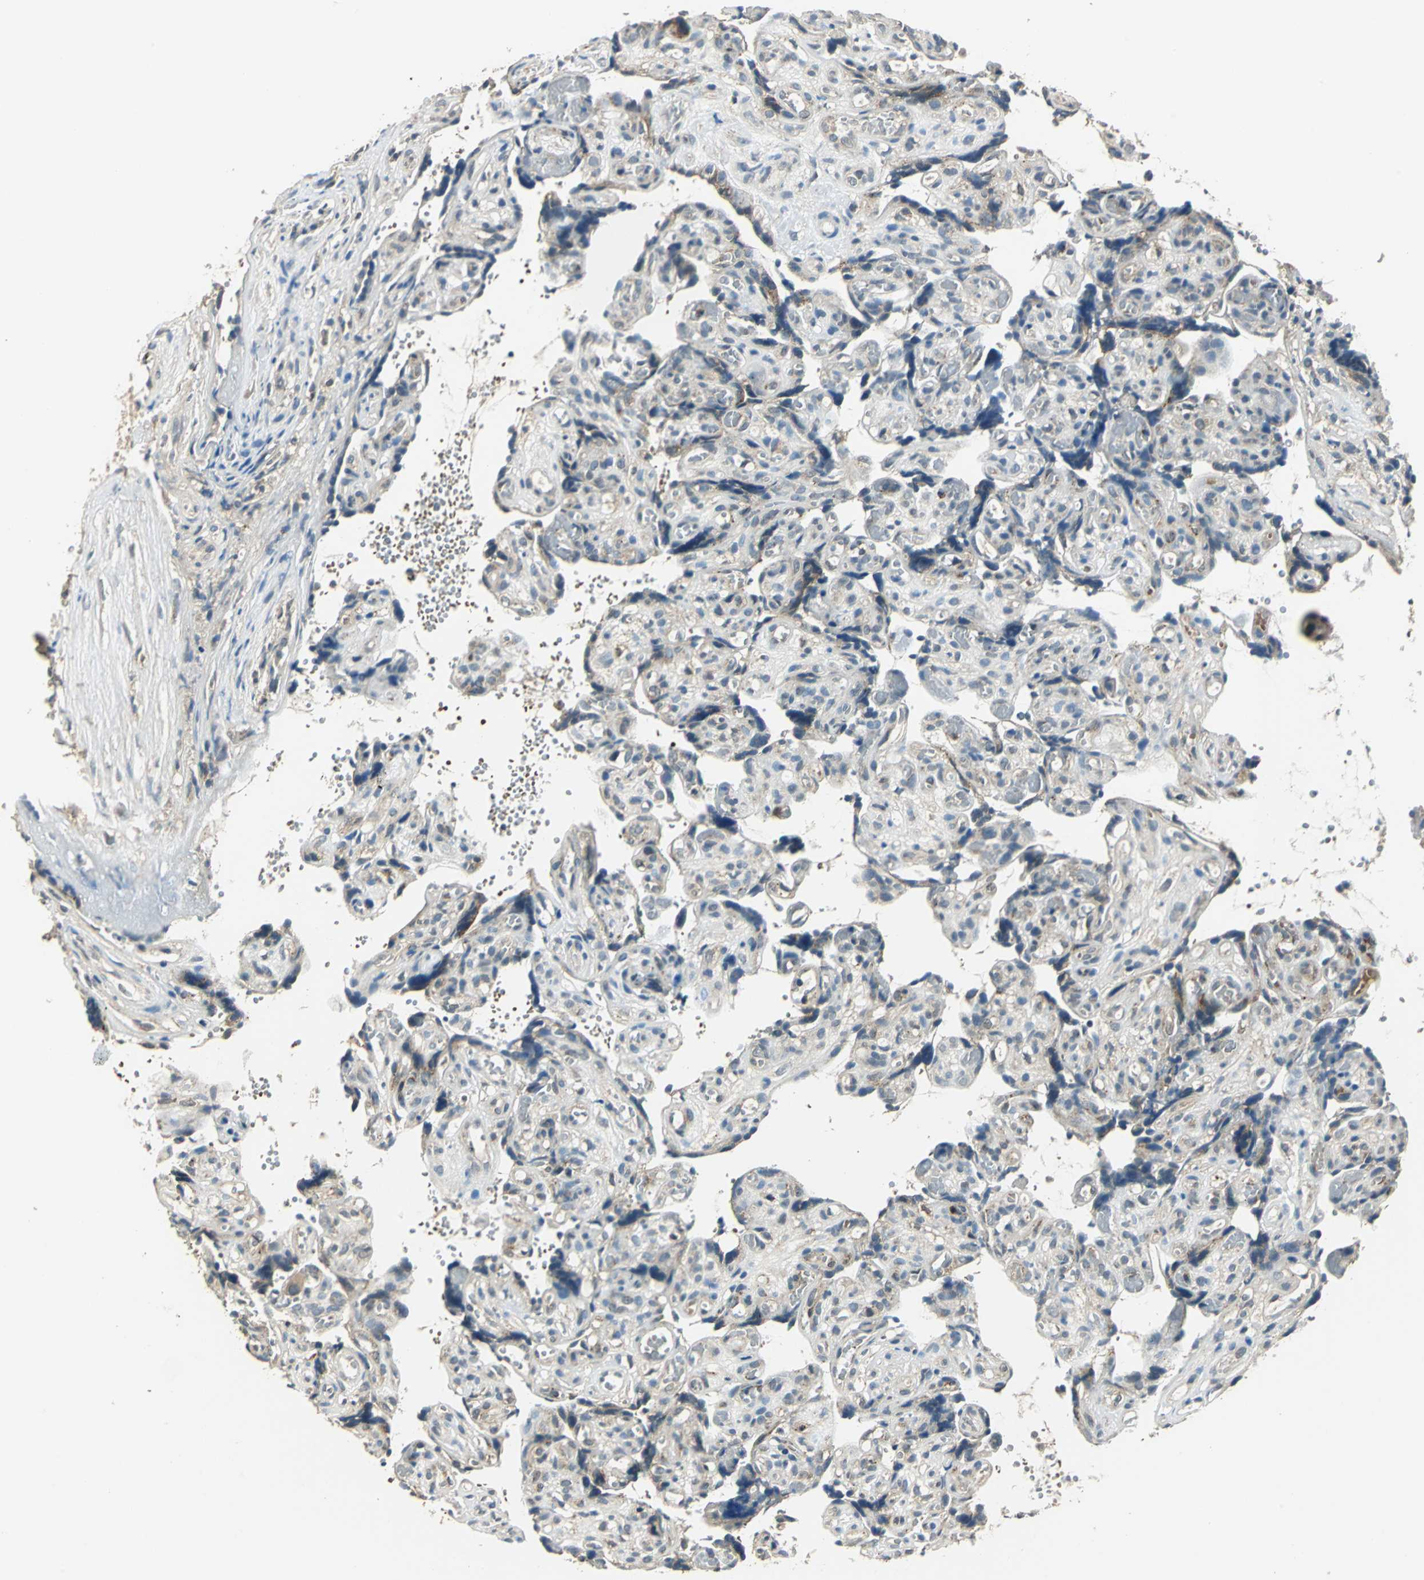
{"staining": {"intensity": "weak", "quantity": ">75%", "location": "cytoplasmic/membranous"}, "tissue": "placenta", "cell_type": "Decidual cells", "image_type": "normal", "snomed": [{"axis": "morphology", "description": "Normal tissue, NOS"}, {"axis": "topography", "description": "Placenta"}], "caption": "The immunohistochemical stain shows weak cytoplasmic/membranous staining in decidual cells of normal placenta.", "gene": "NIT1", "patient": {"sex": "female", "age": 30}}